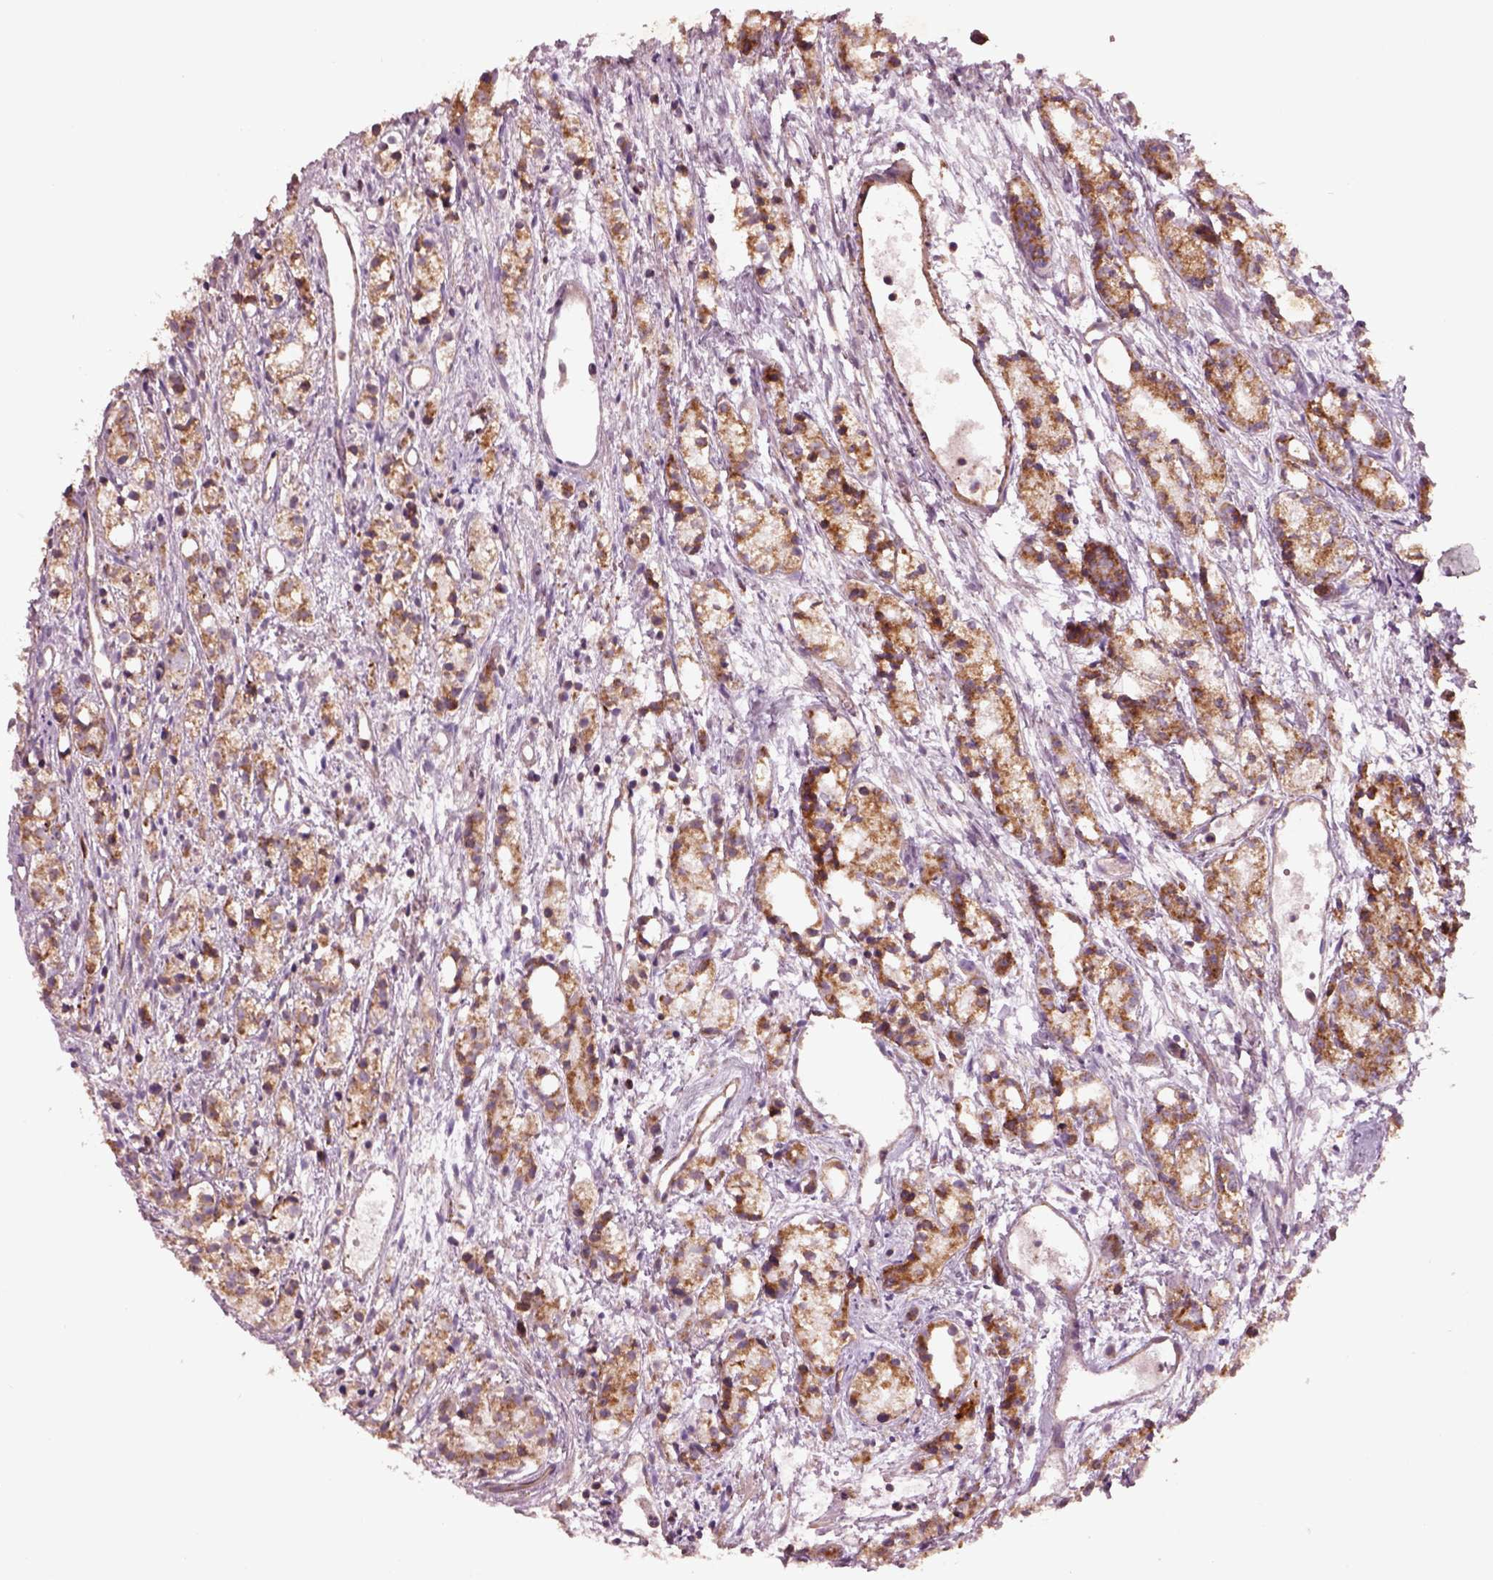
{"staining": {"intensity": "moderate", "quantity": ">75%", "location": "cytoplasmic/membranous"}, "tissue": "prostate cancer", "cell_type": "Tumor cells", "image_type": "cancer", "snomed": [{"axis": "morphology", "description": "Adenocarcinoma, Medium grade"}, {"axis": "topography", "description": "Prostate"}], "caption": "Adenocarcinoma (medium-grade) (prostate) tissue demonstrates moderate cytoplasmic/membranous positivity in approximately >75% of tumor cells, visualized by immunohistochemistry.", "gene": "SLC25A5", "patient": {"sex": "male", "age": 74}}